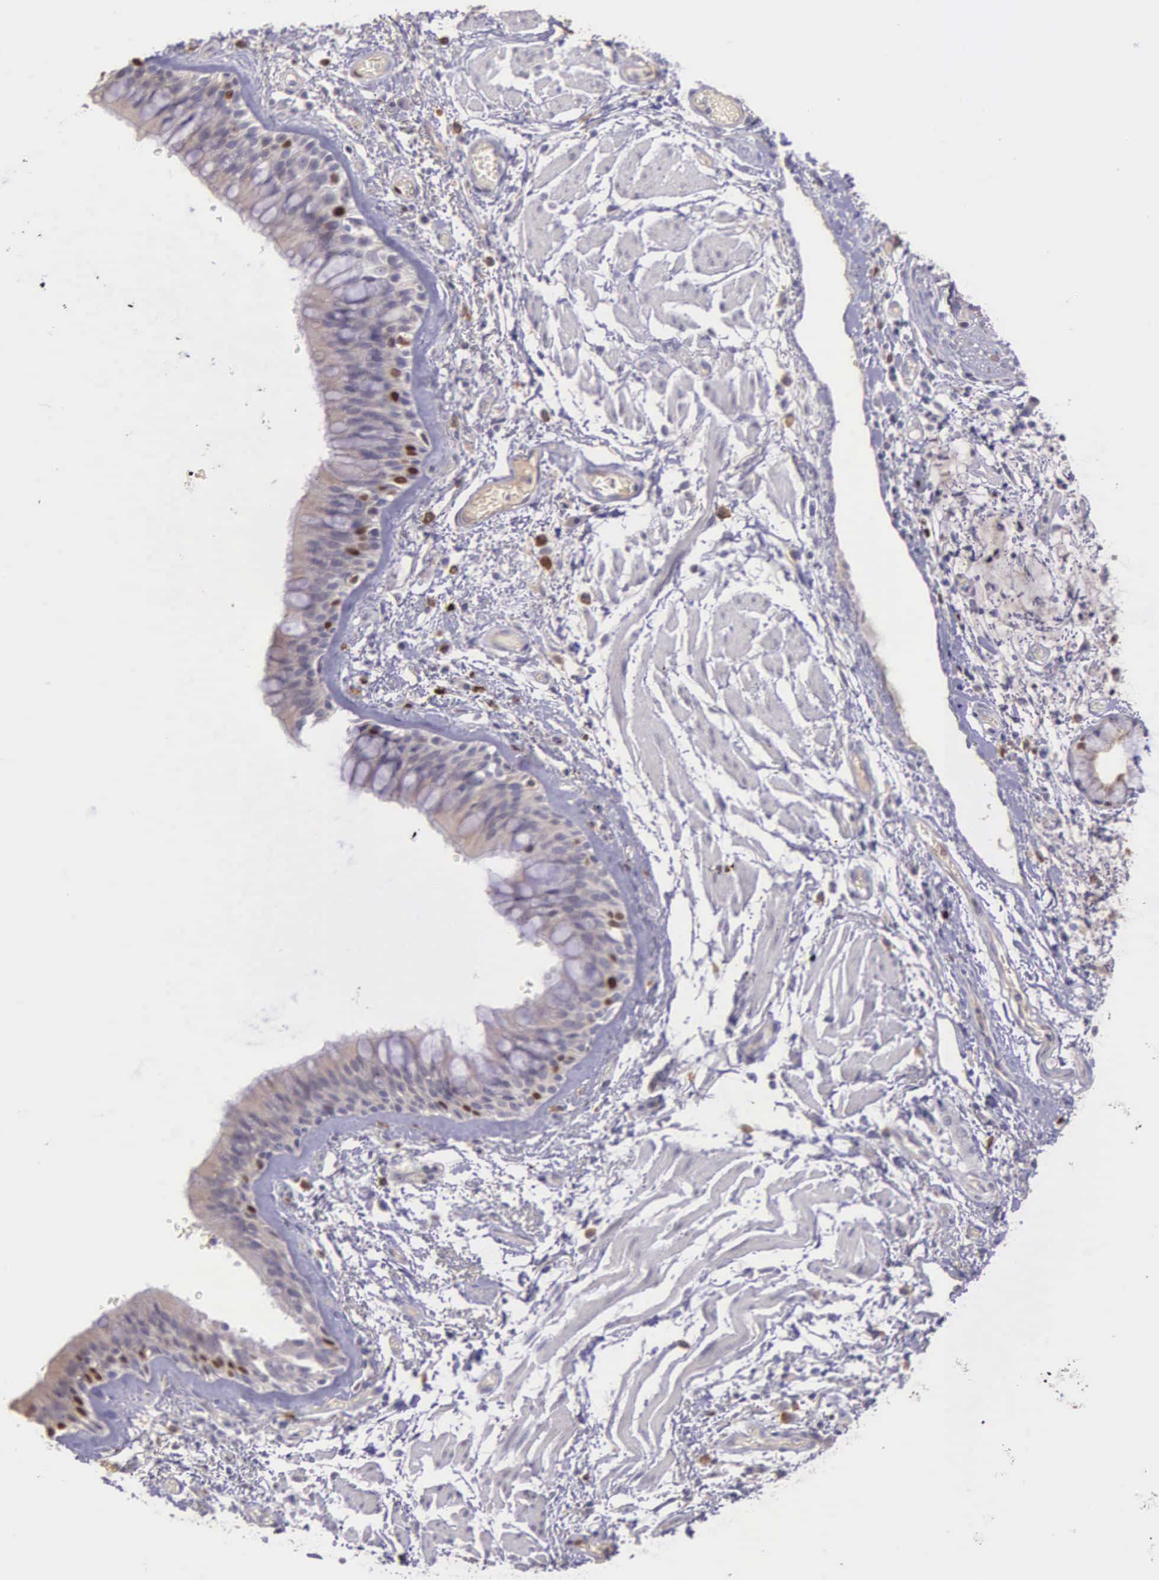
{"staining": {"intensity": "strong", "quantity": "<25%", "location": "nuclear"}, "tissue": "bronchus", "cell_type": "Respiratory epithelial cells", "image_type": "normal", "snomed": [{"axis": "morphology", "description": "Normal tissue, NOS"}, {"axis": "topography", "description": "Bronchus"}, {"axis": "topography", "description": "Lung"}], "caption": "The histopathology image displays immunohistochemical staining of unremarkable bronchus. There is strong nuclear expression is present in about <25% of respiratory epithelial cells. The staining is performed using DAB (3,3'-diaminobenzidine) brown chromogen to label protein expression. The nuclei are counter-stained blue using hematoxylin.", "gene": "MCM5", "patient": {"sex": "female", "age": 57}}